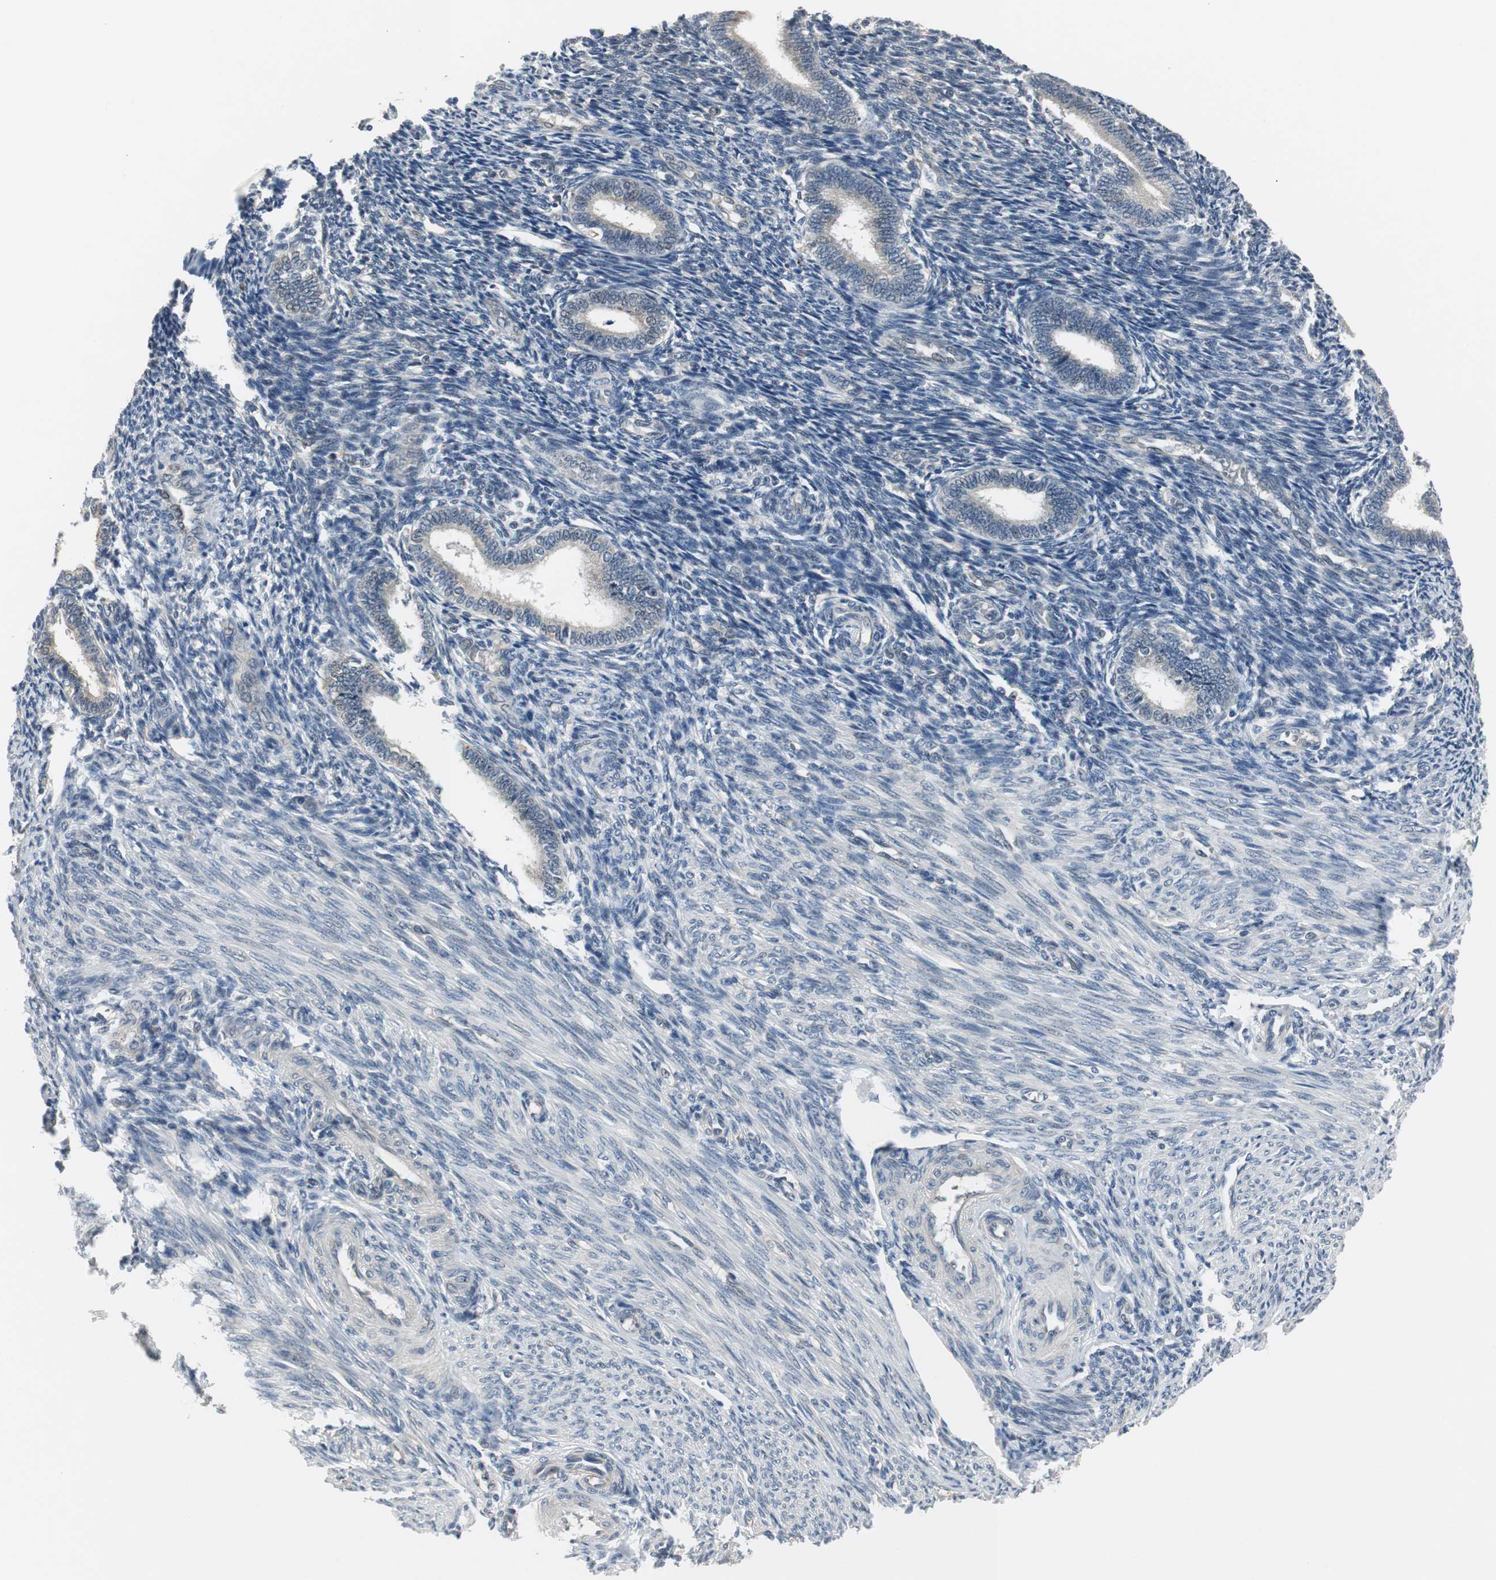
{"staining": {"intensity": "moderate", "quantity": ">75%", "location": "cytoplasmic/membranous"}, "tissue": "endometrium", "cell_type": "Cells in endometrial stroma", "image_type": "normal", "snomed": [{"axis": "morphology", "description": "Normal tissue, NOS"}, {"axis": "topography", "description": "Endometrium"}], "caption": "IHC photomicrograph of unremarkable endometrium: endometrium stained using immunohistochemistry (IHC) demonstrates medium levels of moderate protein expression localized specifically in the cytoplasmic/membranous of cells in endometrial stroma, appearing as a cytoplasmic/membranous brown color.", "gene": "CCT5", "patient": {"sex": "female", "age": 27}}